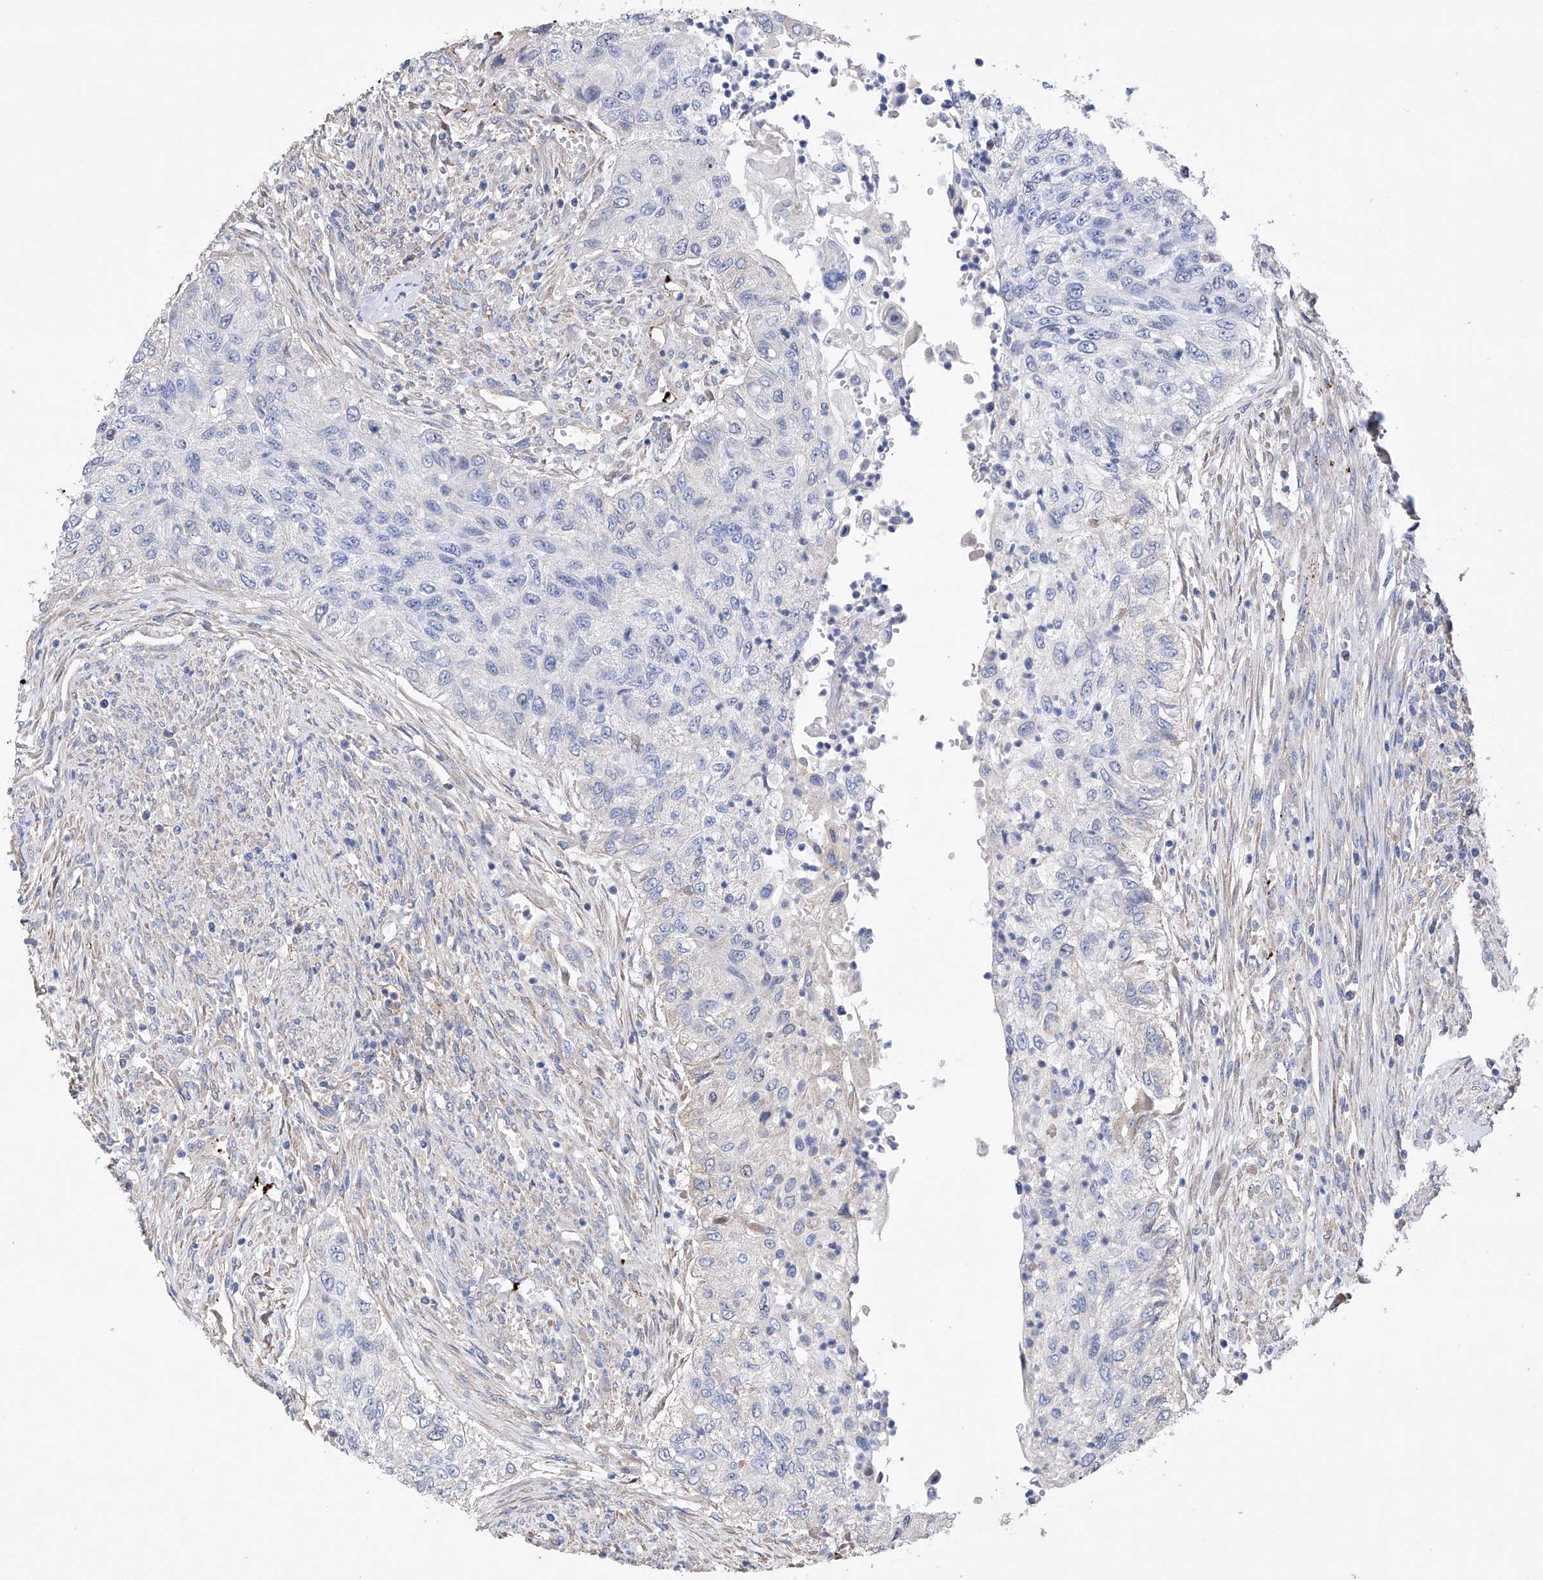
{"staining": {"intensity": "negative", "quantity": "none", "location": "none"}, "tissue": "urothelial cancer", "cell_type": "Tumor cells", "image_type": "cancer", "snomed": [{"axis": "morphology", "description": "Urothelial carcinoma, High grade"}, {"axis": "topography", "description": "Urinary bladder"}], "caption": "This is an IHC photomicrograph of urothelial cancer. There is no staining in tumor cells.", "gene": "AFG1L", "patient": {"sex": "female", "age": 60}}